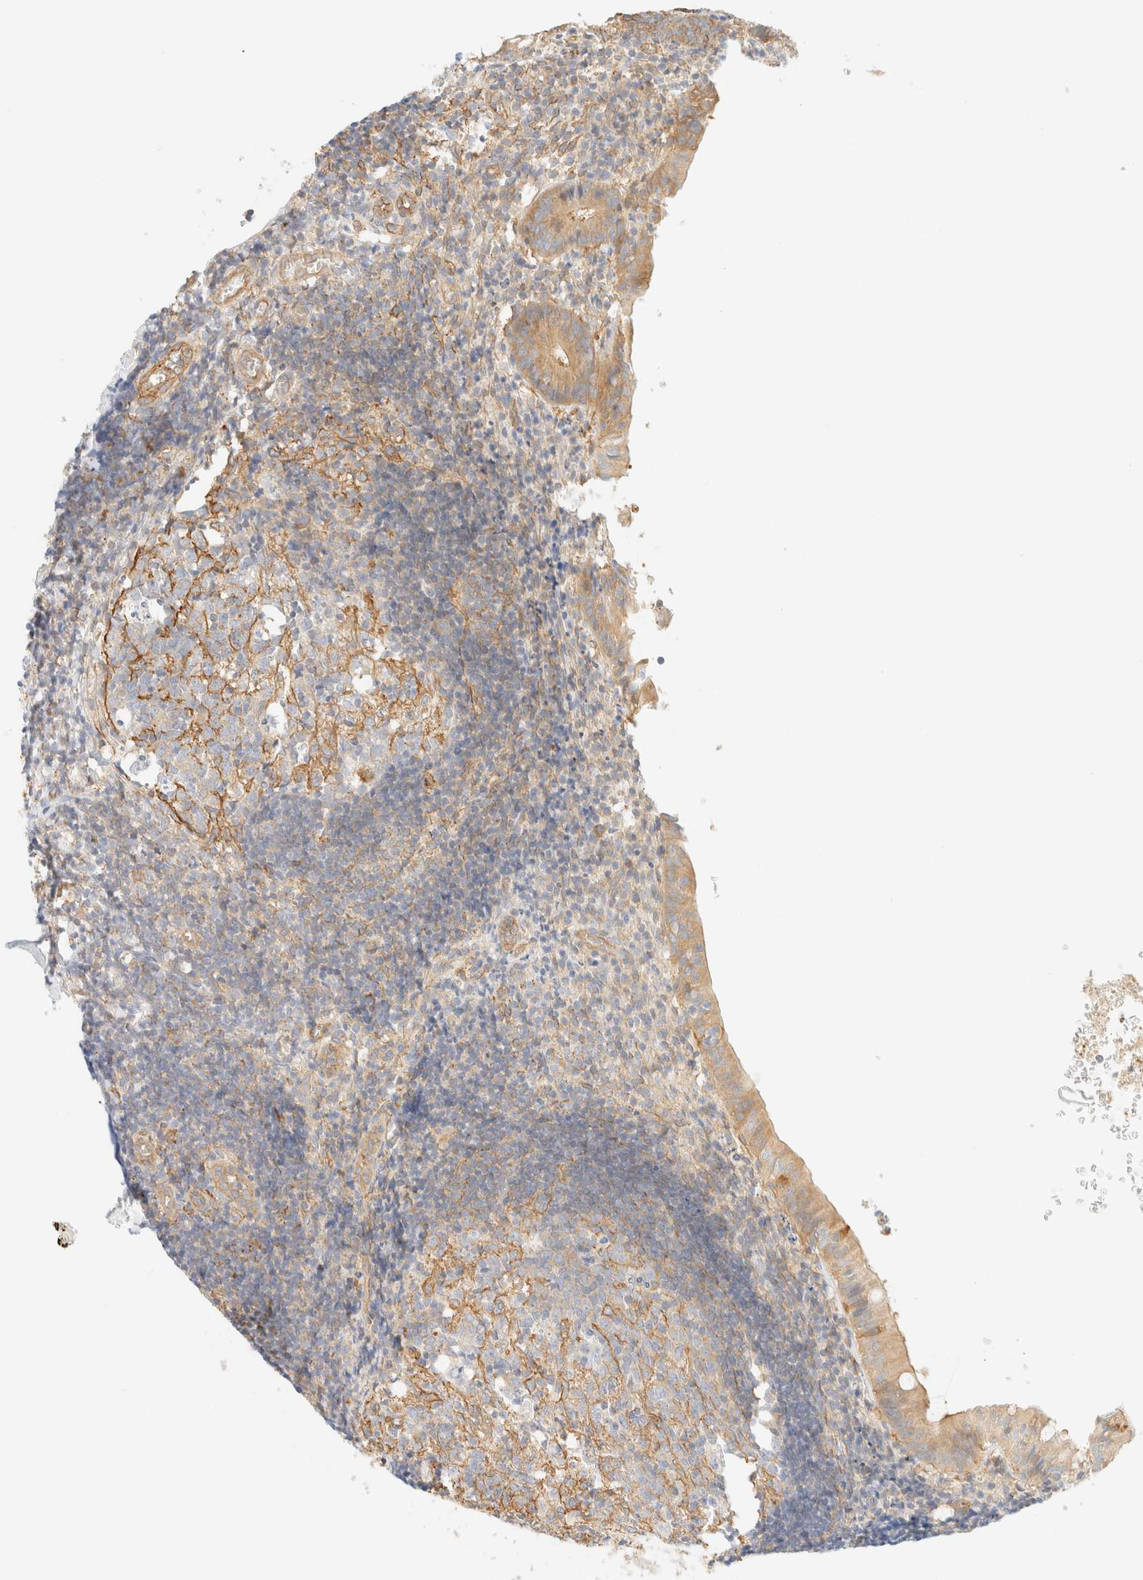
{"staining": {"intensity": "moderate", "quantity": ">75%", "location": "cytoplasmic/membranous"}, "tissue": "appendix", "cell_type": "Glandular cells", "image_type": "normal", "snomed": [{"axis": "morphology", "description": "Normal tissue, NOS"}, {"axis": "topography", "description": "Appendix"}], "caption": "The micrograph shows staining of normal appendix, revealing moderate cytoplasmic/membranous protein staining (brown color) within glandular cells.", "gene": "OTOP2", "patient": {"sex": "male", "age": 8}}